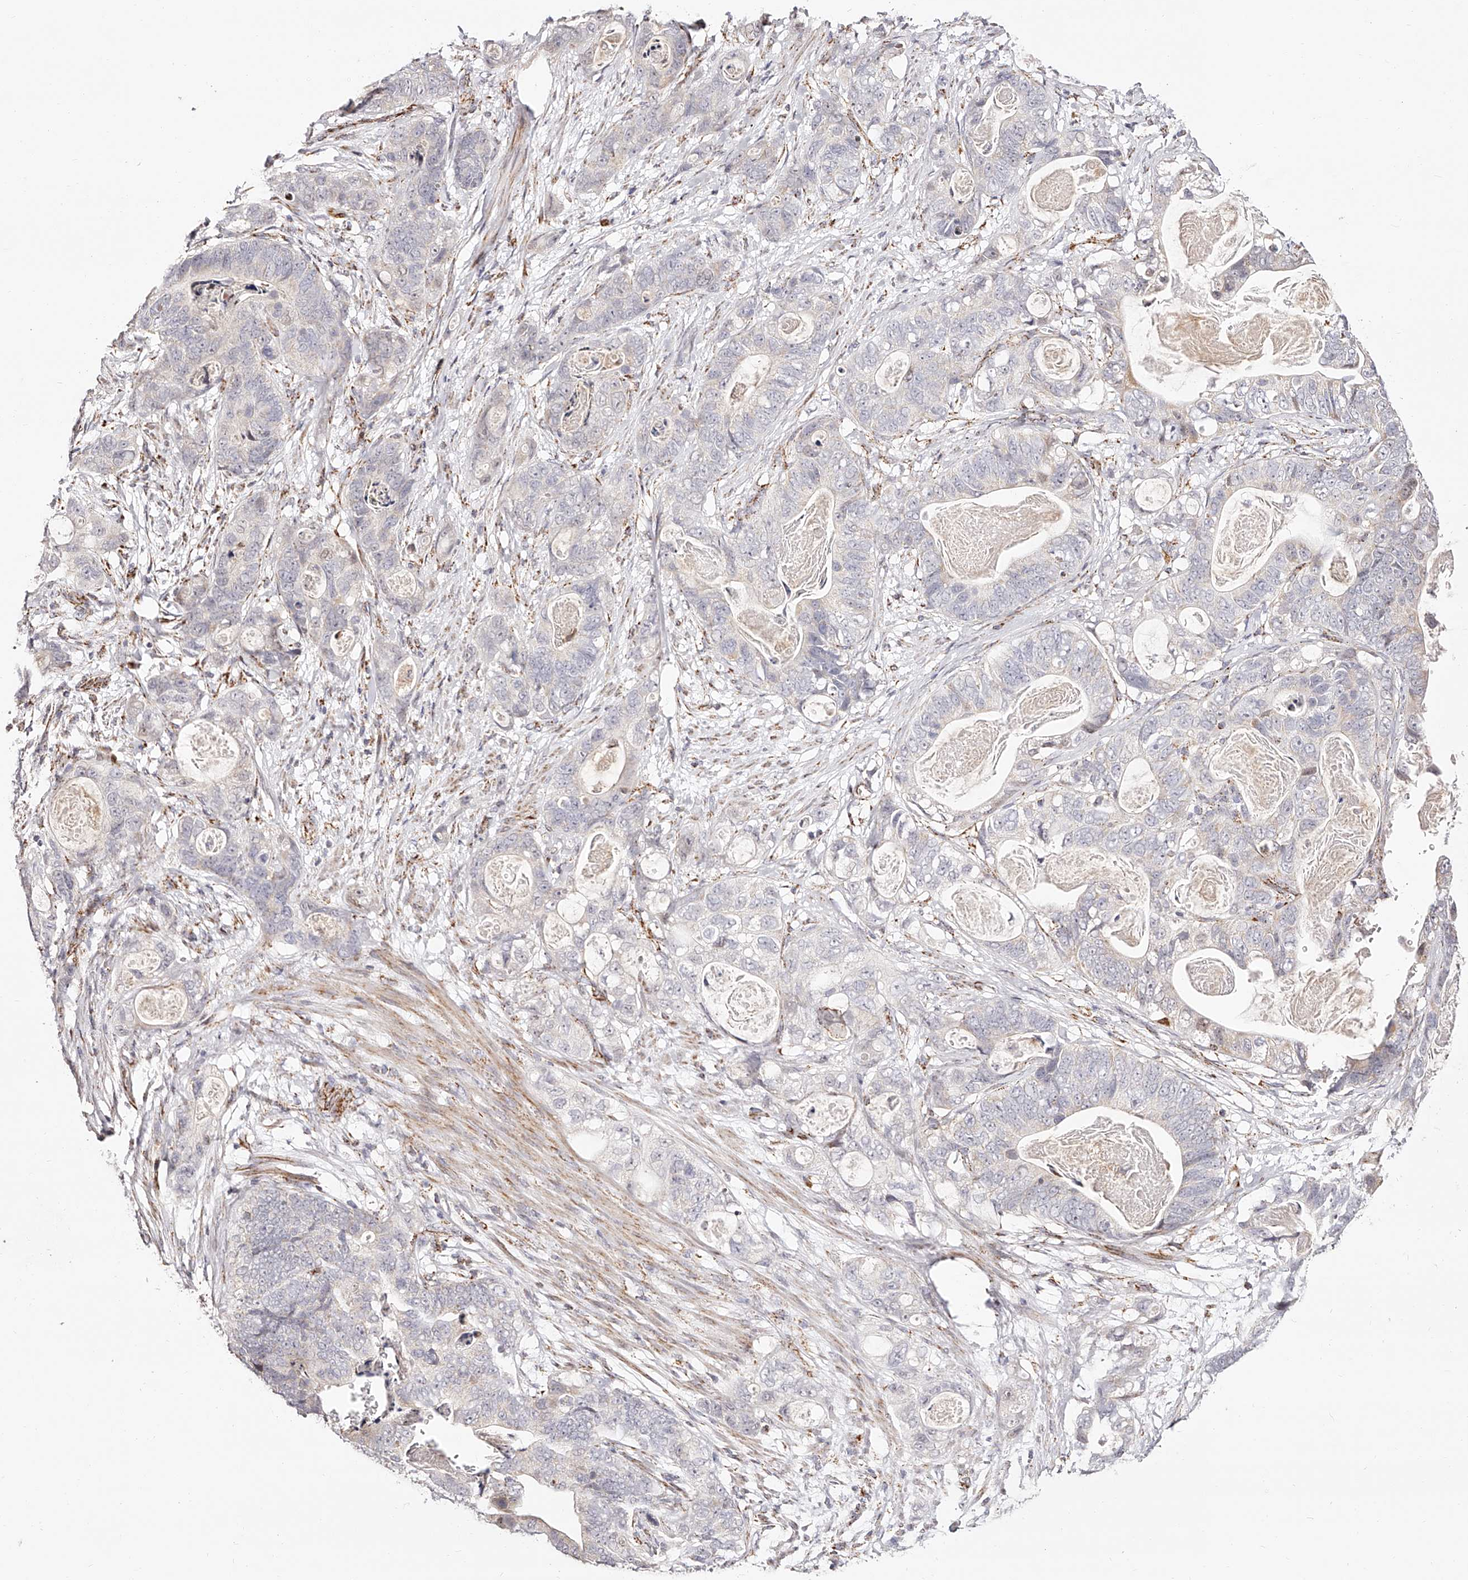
{"staining": {"intensity": "negative", "quantity": "none", "location": "none"}, "tissue": "stomach cancer", "cell_type": "Tumor cells", "image_type": "cancer", "snomed": [{"axis": "morphology", "description": "Normal tissue, NOS"}, {"axis": "morphology", "description": "Adenocarcinoma, NOS"}, {"axis": "topography", "description": "Stomach"}], "caption": "IHC image of adenocarcinoma (stomach) stained for a protein (brown), which exhibits no expression in tumor cells.", "gene": "NDUFV3", "patient": {"sex": "female", "age": 89}}